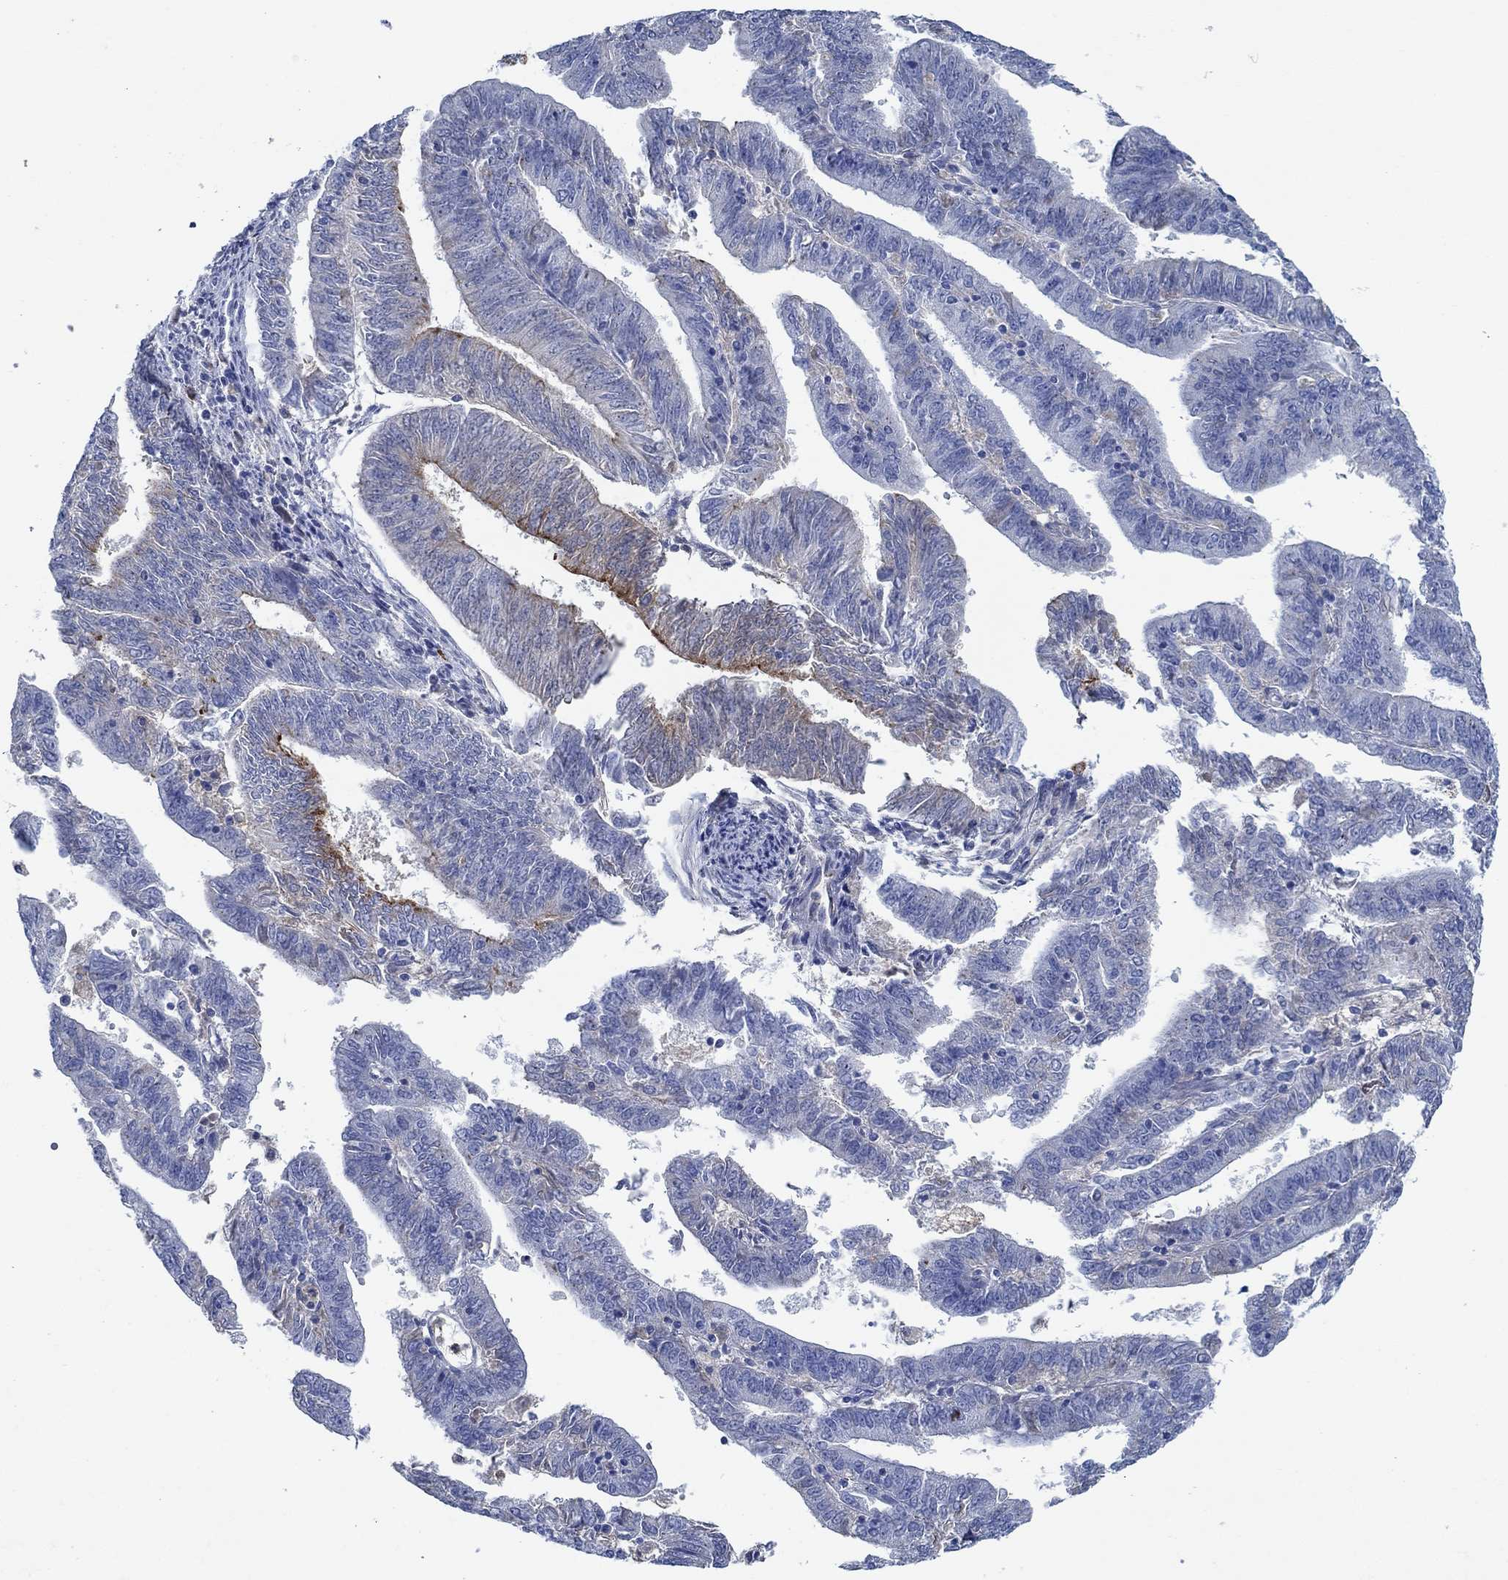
{"staining": {"intensity": "strong", "quantity": "<25%", "location": "cytoplasmic/membranous"}, "tissue": "endometrial cancer", "cell_type": "Tumor cells", "image_type": "cancer", "snomed": [{"axis": "morphology", "description": "Adenocarcinoma, NOS"}, {"axis": "topography", "description": "Endometrium"}], "caption": "This image exhibits immunohistochemistry (IHC) staining of human endometrial cancer (adenocarcinoma), with medium strong cytoplasmic/membranous positivity in approximately <25% of tumor cells.", "gene": "CPM", "patient": {"sex": "female", "age": 82}}